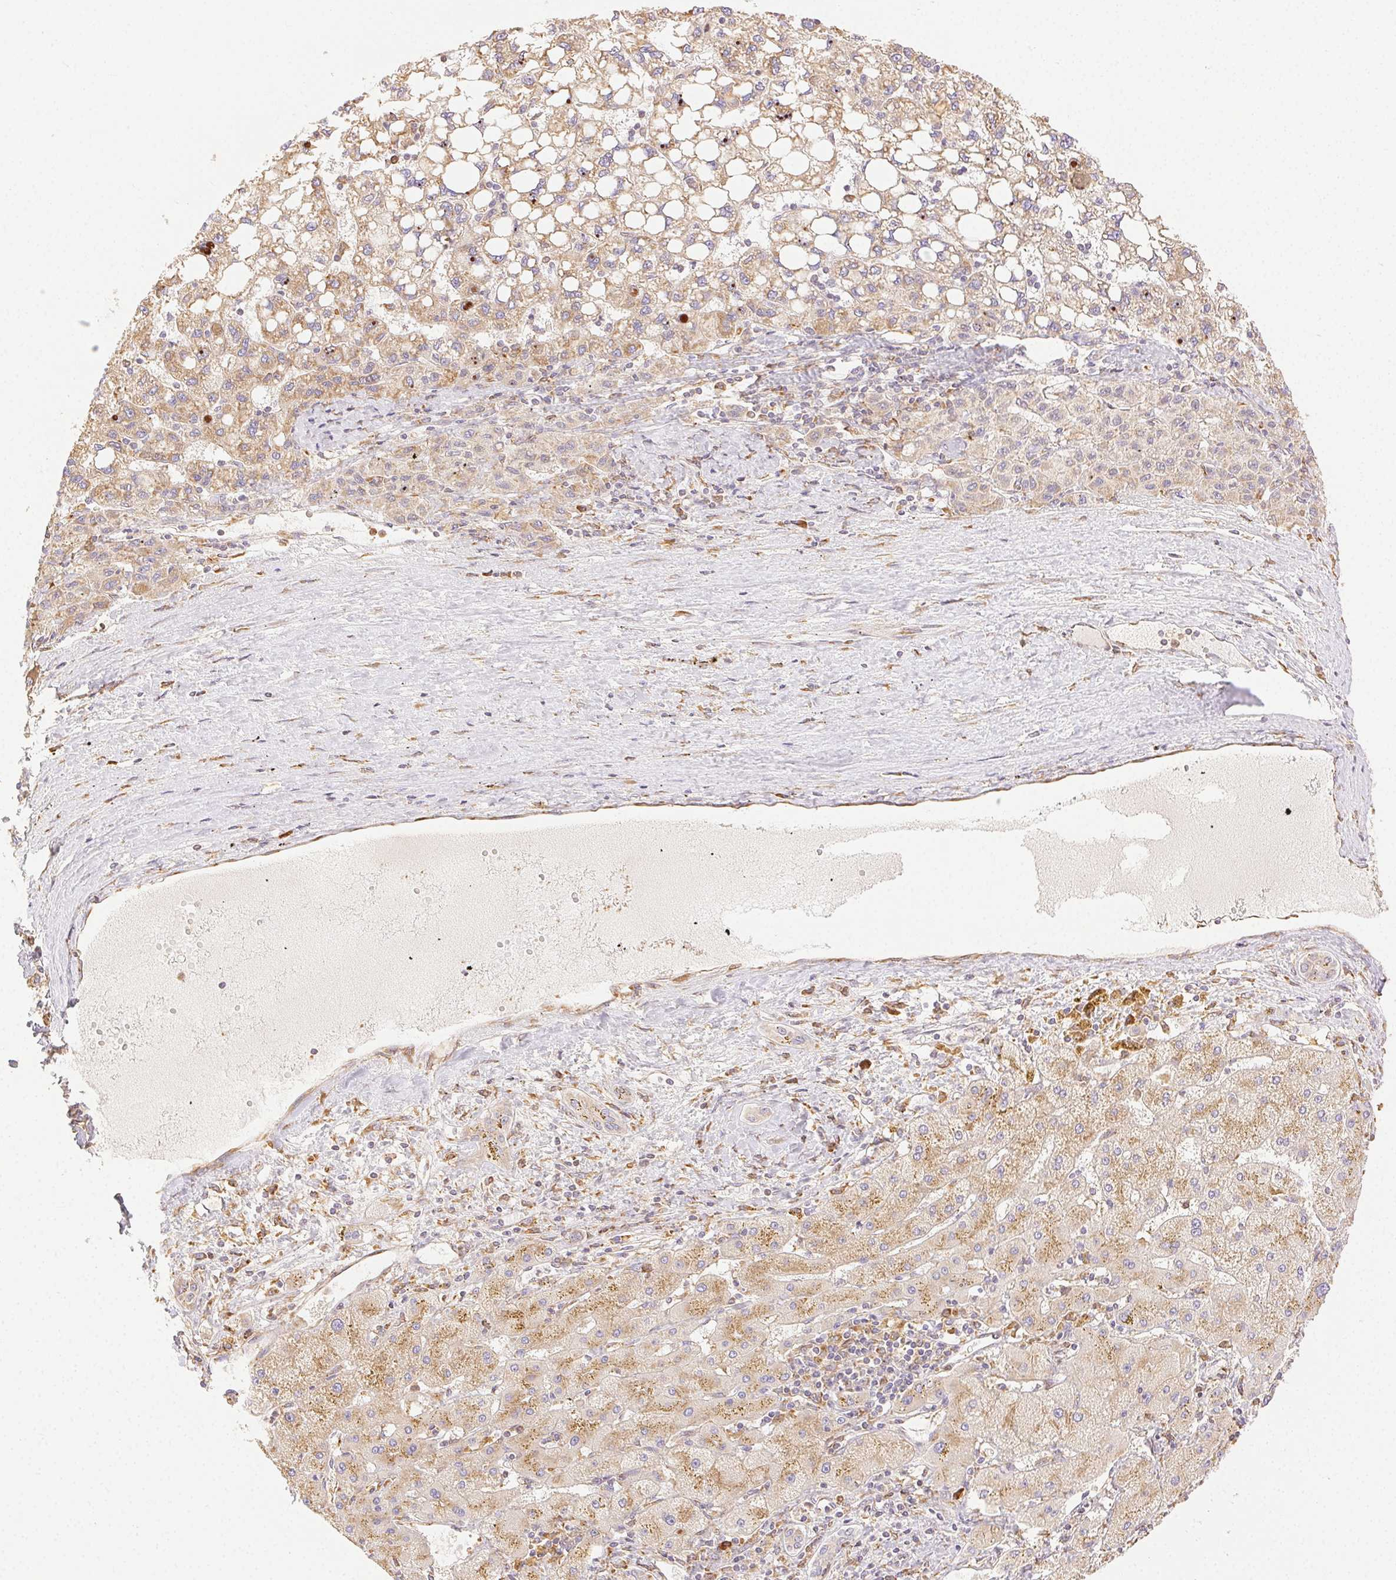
{"staining": {"intensity": "weak", "quantity": ">75%", "location": "cytoplasmic/membranous"}, "tissue": "liver cancer", "cell_type": "Tumor cells", "image_type": "cancer", "snomed": [{"axis": "morphology", "description": "Carcinoma, Hepatocellular, NOS"}, {"axis": "topography", "description": "Liver"}], "caption": "Protein staining of hepatocellular carcinoma (liver) tissue exhibits weak cytoplasmic/membranous expression in approximately >75% of tumor cells.", "gene": "ENTREP1", "patient": {"sex": "female", "age": 82}}